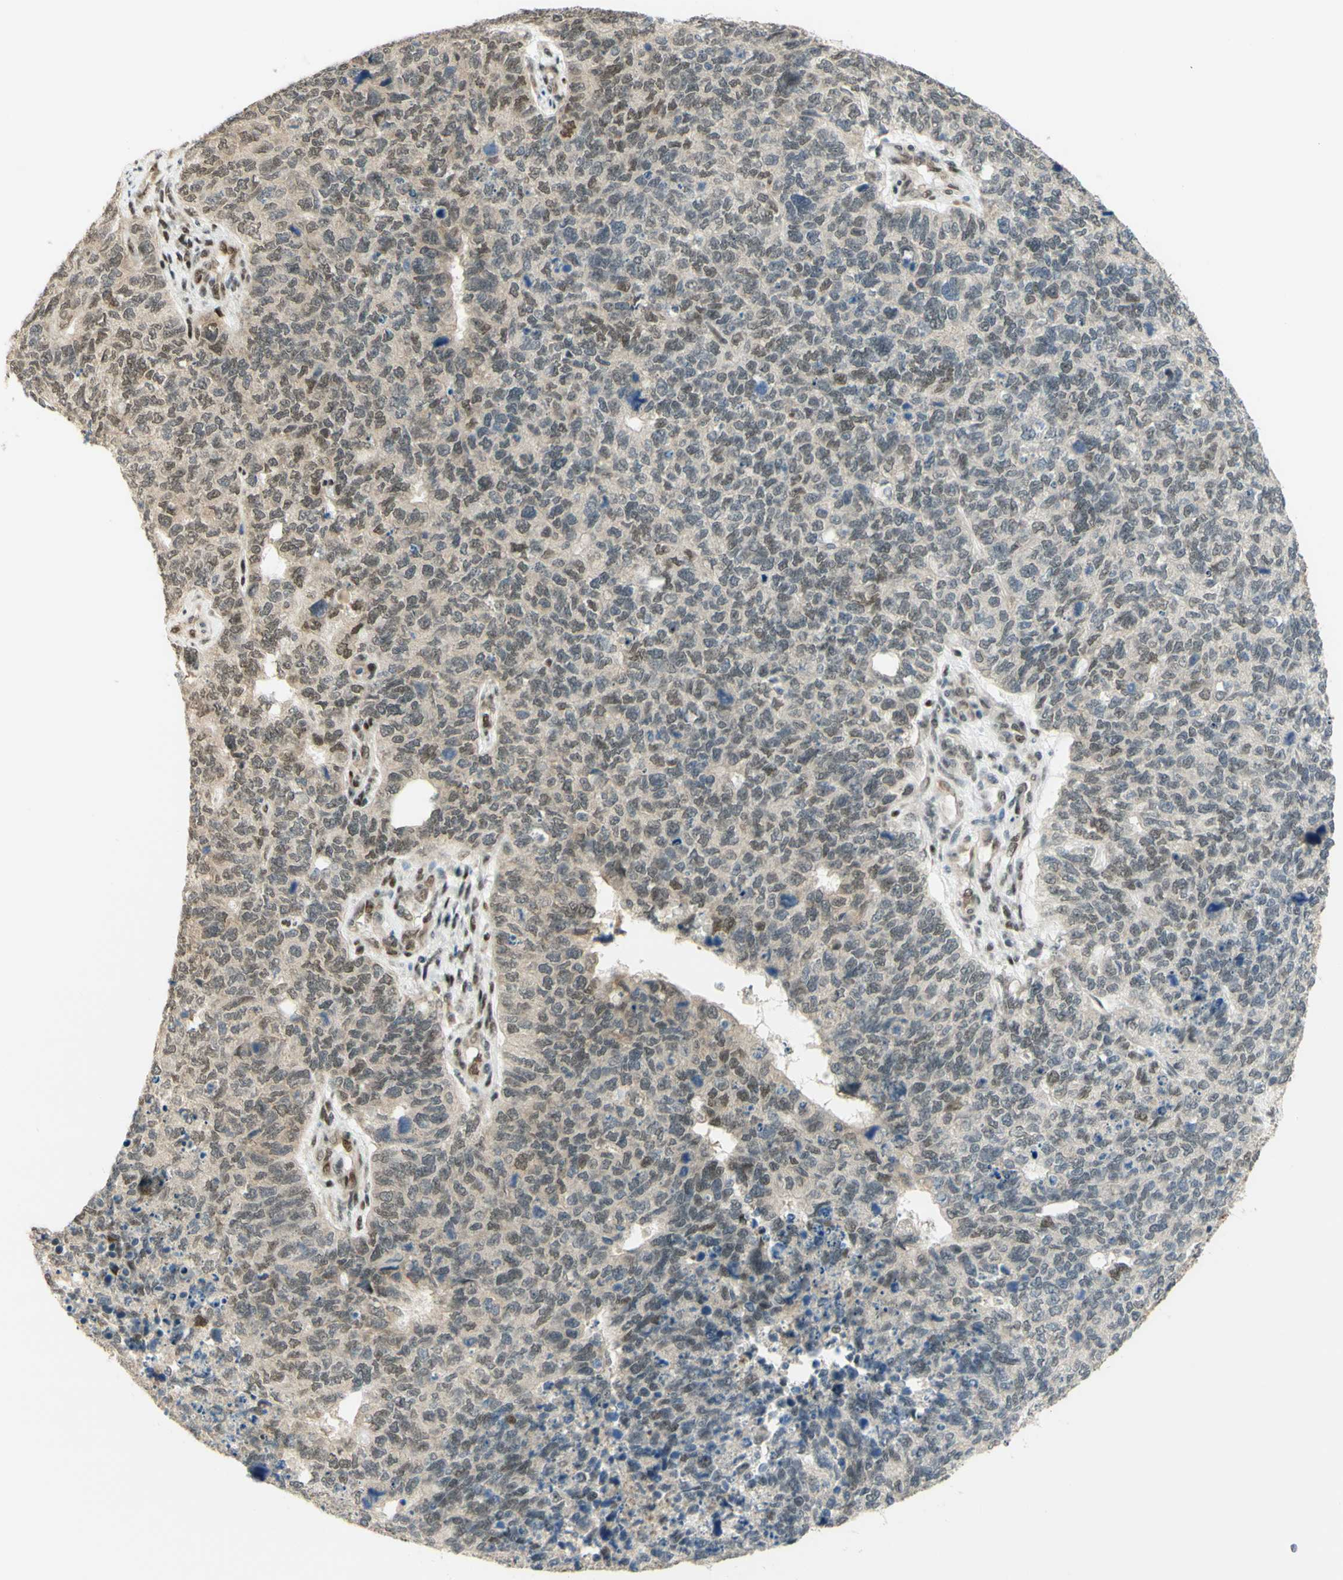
{"staining": {"intensity": "weak", "quantity": "25%-75%", "location": "nuclear"}, "tissue": "cervical cancer", "cell_type": "Tumor cells", "image_type": "cancer", "snomed": [{"axis": "morphology", "description": "Squamous cell carcinoma, NOS"}, {"axis": "topography", "description": "Cervix"}], "caption": "Immunohistochemical staining of cervical cancer (squamous cell carcinoma) exhibits low levels of weak nuclear protein expression in about 25%-75% of tumor cells.", "gene": "DDX1", "patient": {"sex": "female", "age": 63}}